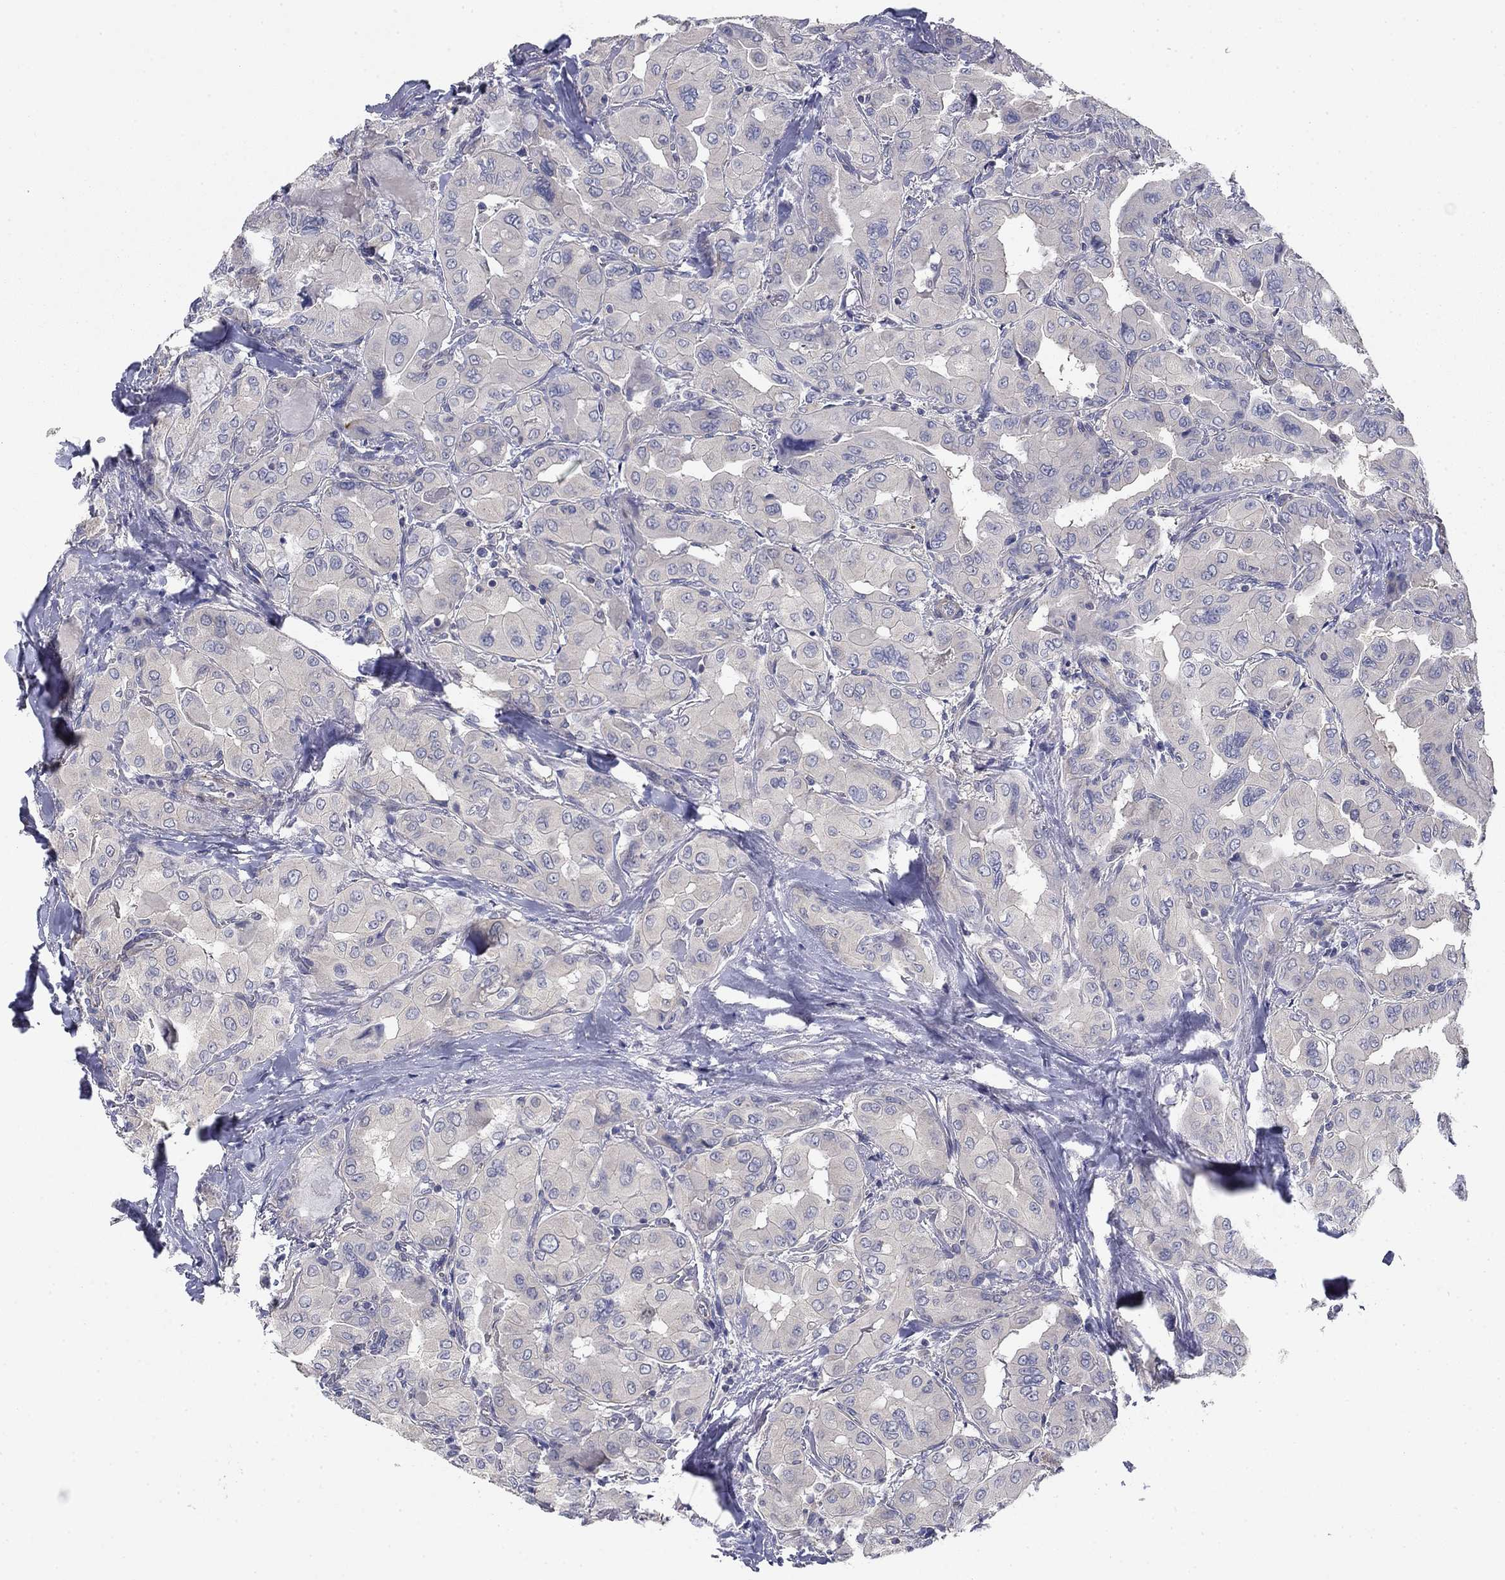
{"staining": {"intensity": "negative", "quantity": "none", "location": "none"}, "tissue": "thyroid cancer", "cell_type": "Tumor cells", "image_type": "cancer", "snomed": [{"axis": "morphology", "description": "Normal tissue, NOS"}, {"axis": "morphology", "description": "Papillary adenocarcinoma, NOS"}, {"axis": "topography", "description": "Thyroid gland"}], "caption": "Tumor cells show no significant staining in thyroid cancer (papillary adenocarcinoma). The staining is performed using DAB brown chromogen with nuclei counter-stained in using hematoxylin.", "gene": "GRK7", "patient": {"sex": "female", "age": 66}}